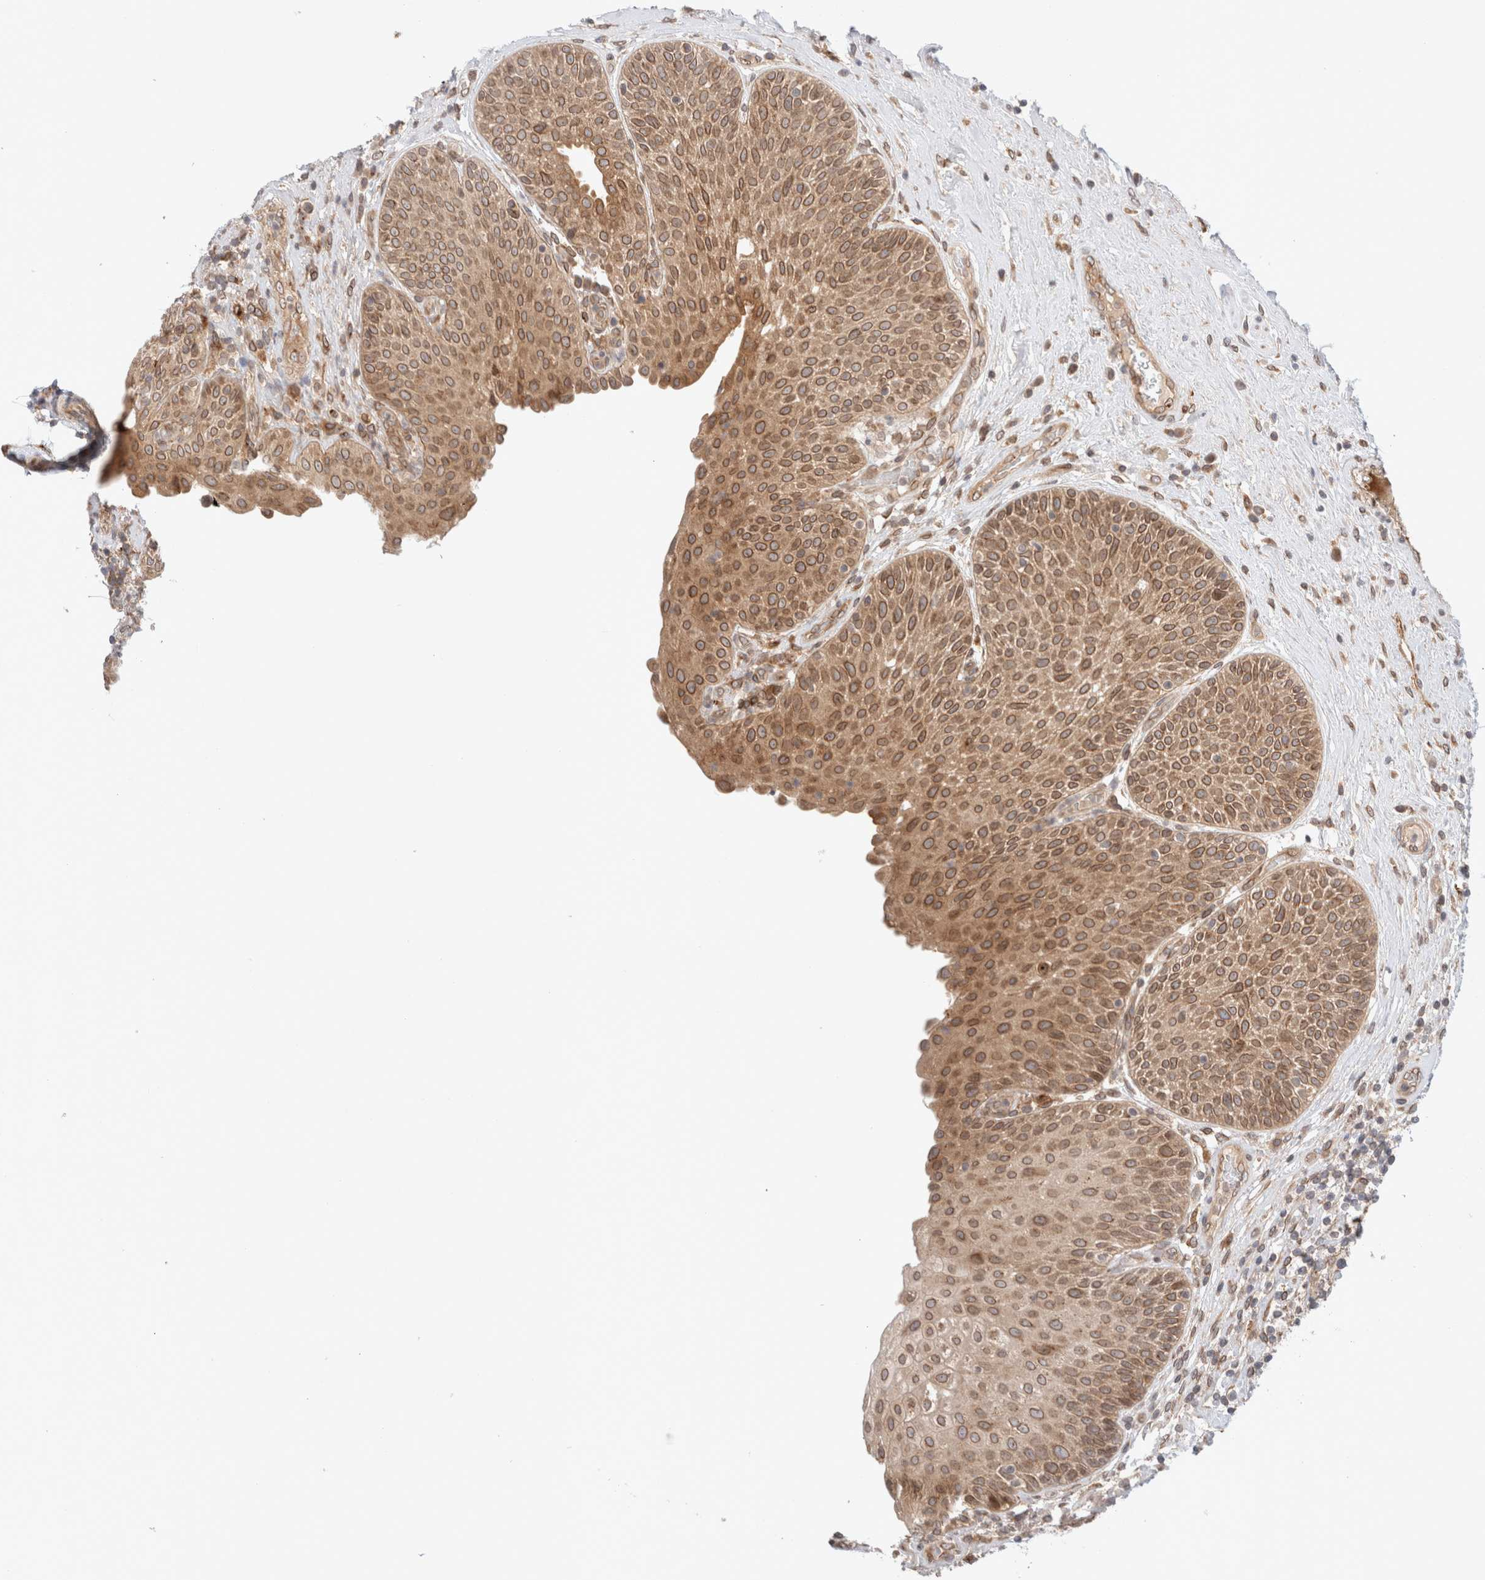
{"staining": {"intensity": "moderate", "quantity": ">75%", "location": "cytoplasmic/membranous,nuclear"}, "tissue": "urinary bladder", "cell_type": "Urothelial cells", "image_type": "normal", "snomed": [{"axis": "morphology", "description": "Normal tissue, NOS"}, {"axis": "topography", "description": "Urinary bladder"}], "caption": "This photomicrograph exhibits immunohistochemistry staining of benign human urinary bladder, with medium moderate cytoplasmic/membranous,nuclear positivity in about >75% of urothelial cells.", "gene": "GCN1", "patient": {"sex": "female", "age": 62}}